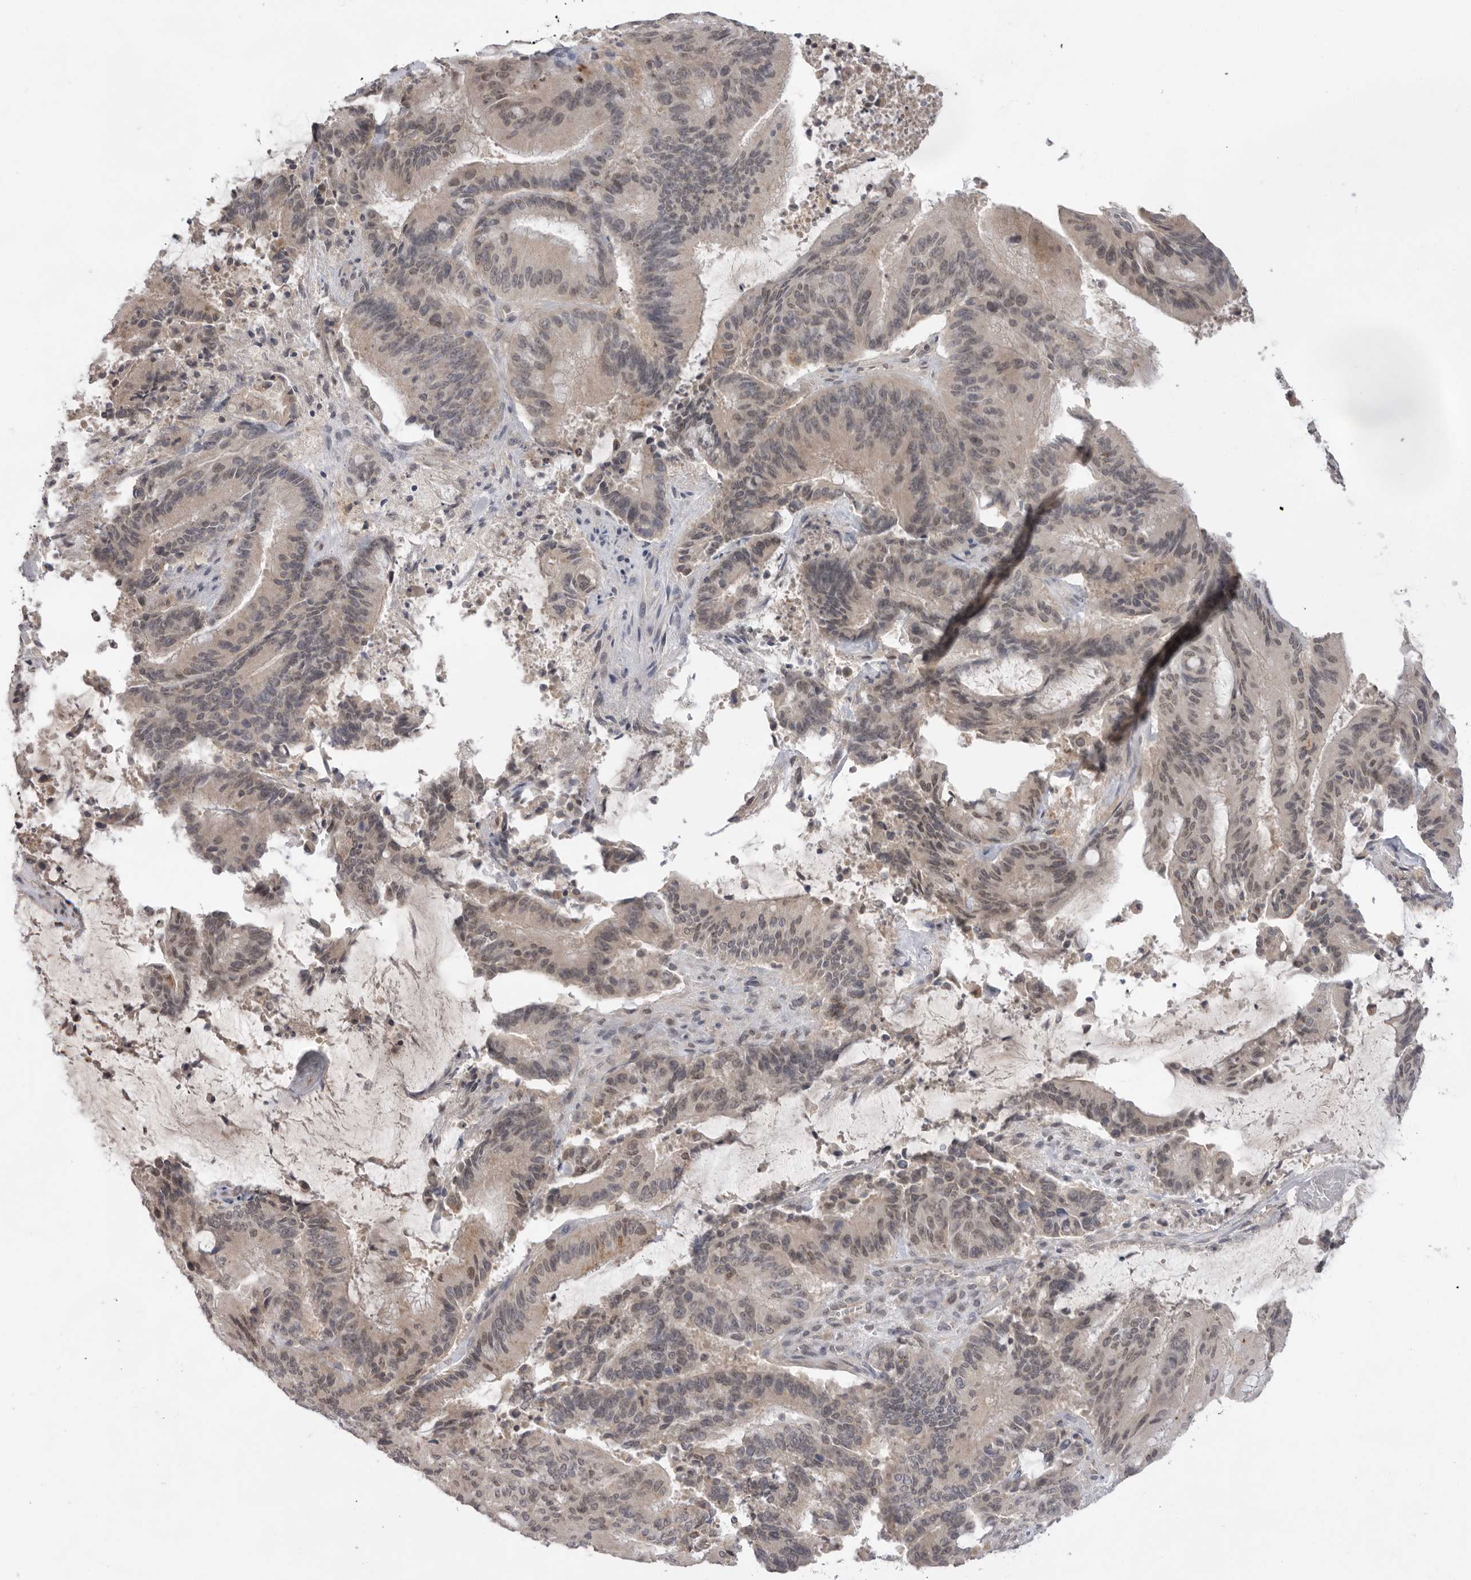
{"staining": {"intensity": "weak", "quantity": ">75%", "location": "cytoplasmic/membranous,nuclear"}, "tissue": "liver cancer", "cell_type": "Tumor cells", "image_type": "cancer", "snomed": [{"axis": "morphology", "description": "Normal tissue, NOS"}, {"axis": "morphology", "description": "Cholangiocarcinoma"}, {"axis": "topography", "description": "Liver"}, {"axis": "topography", "description": "Peripheral nerve tissue"}], "caption": "Brown immunohistochemical staining in human liver cancer shows weak cytoplasmic/membranous and nuclear staining in about >75% of tumor cells.", "gene": "TLR3", "patient": {"sex": "female", "age": 73}}